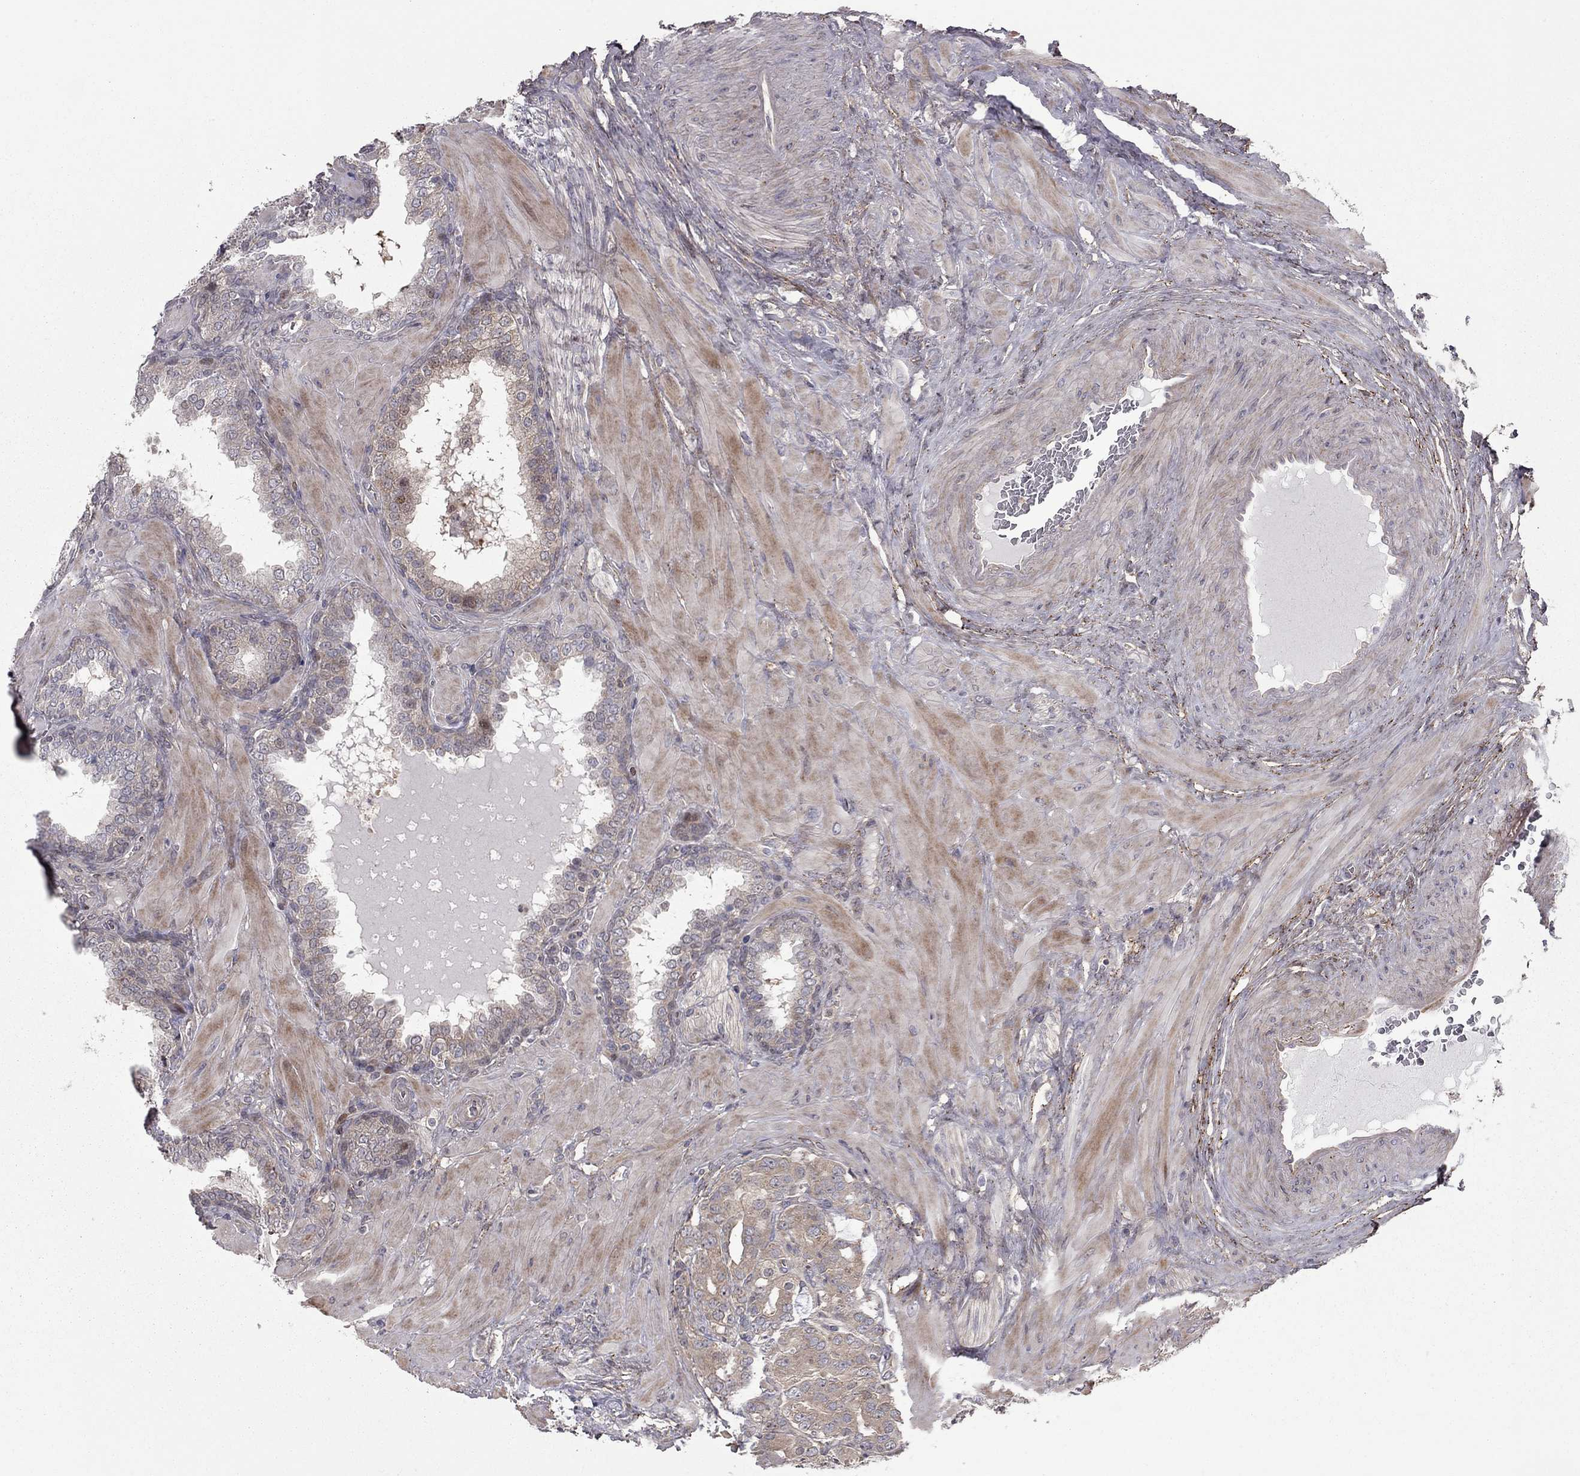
{"staining": {"intensity": "weak", "quantity": ">75%", "location": "cytoplasmic/membranous"}, "tissue": "prostate cancer", "cell_type": "Tumor cells", "image_type": "cancer", "snomed": [{"axis": "morphology", "description": "Adenocarcinoma, NOS"}, {"axis": "topography", "description": "Prostate"}], "caption": "A low amount of weak cytoplasmic/membranous expression is identified in about >75% of tumor cells in adenocarcinoma (prostate) tissue. (DAB IHC with brightfield microscopy, high magnification).", "gene": "DUSP7", "patient": {"sex": "male", "age": 57}}